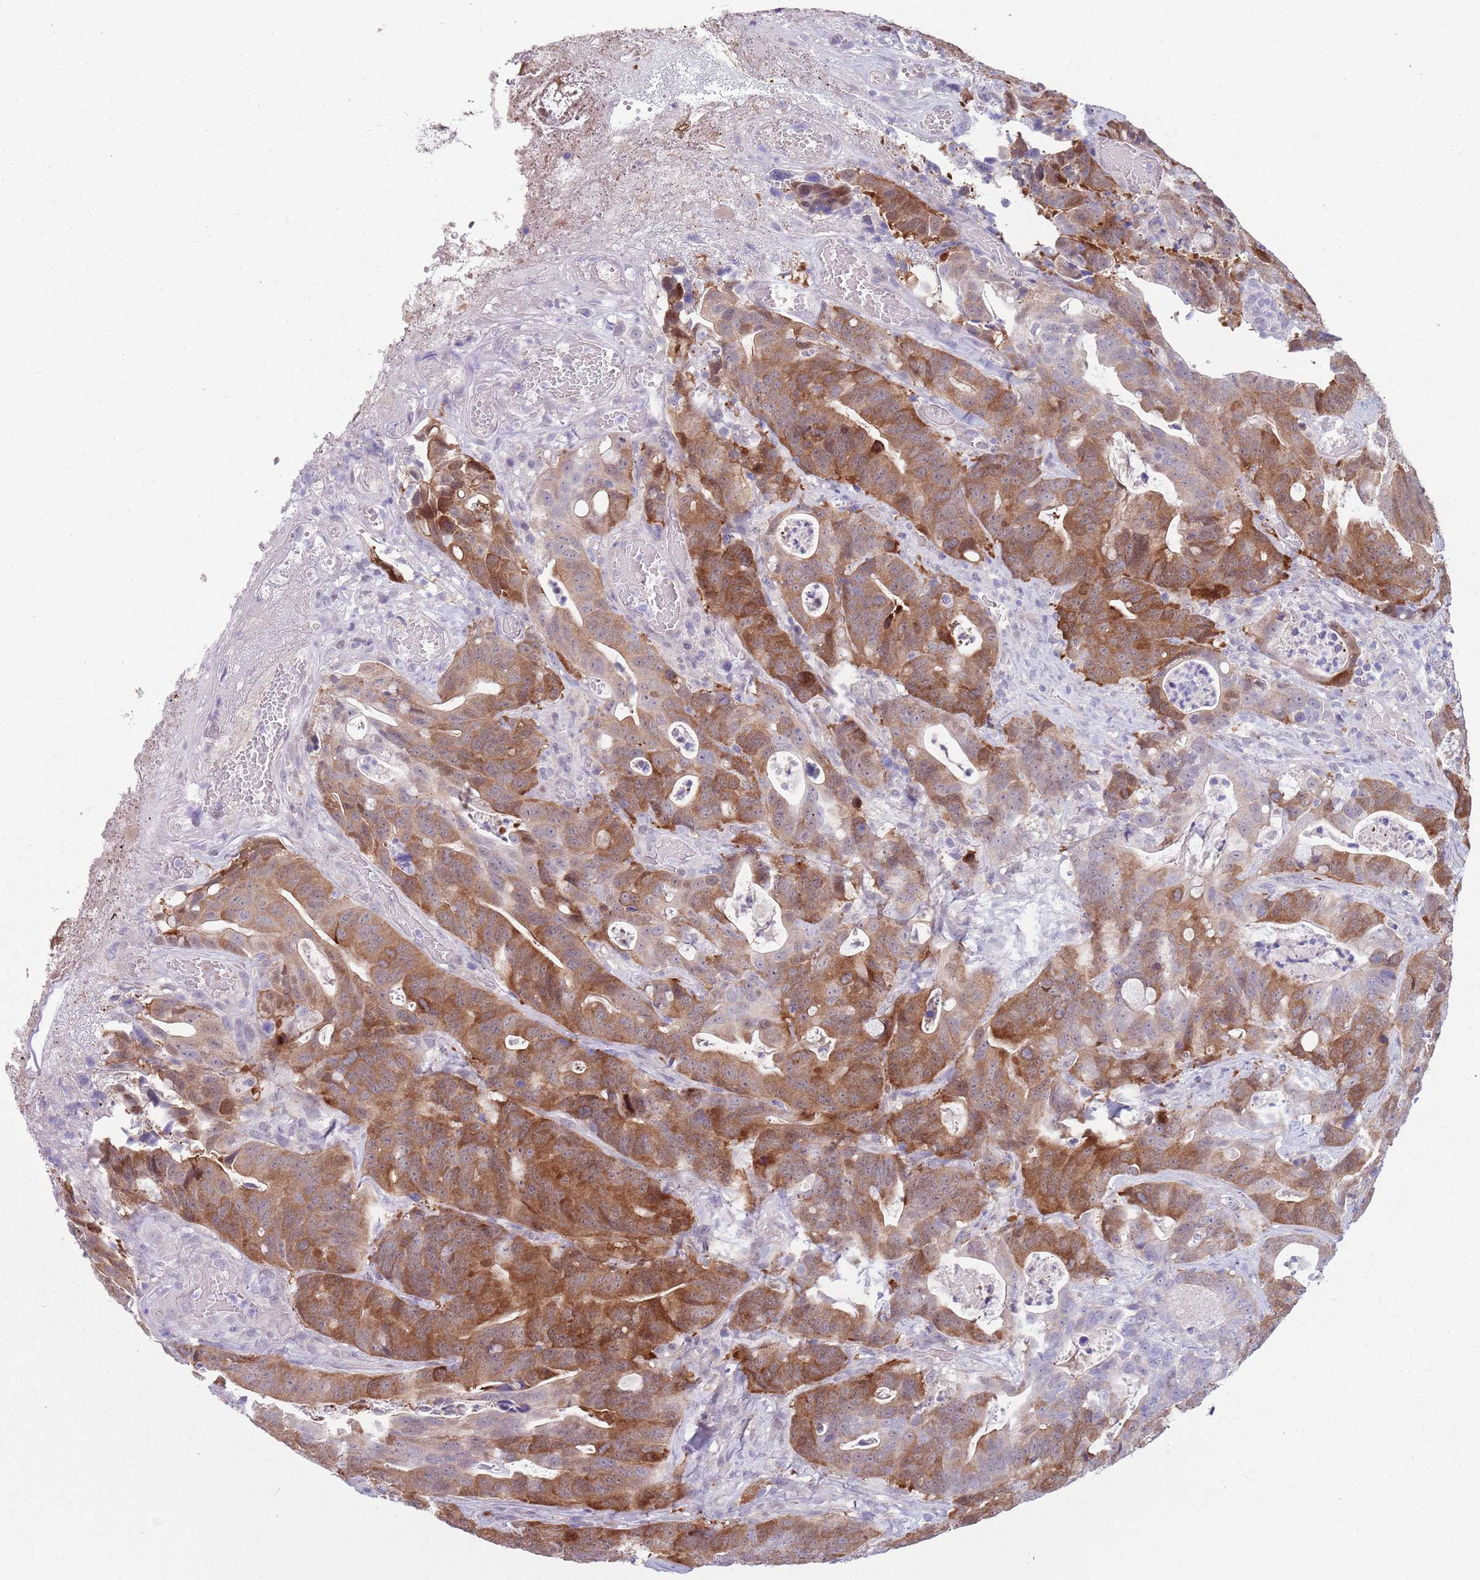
{"staining": {"intensity": "moderate", "quantity": ">75%", "location": "cytoplasmic/membranous,nuclear"}, "tissue": "colorectal cancer", "cell_type": "Tumor cells", "image_type": "cancer", "snomed": [{"axis": "morphology", "description": "Adenocarcinoma, NOS"}, {"axis": "topography", "description": "Colon"}], "caption": "High-power microscopy captured an IHC image of colorectal adenocarcinoma, revealing moderate cytoplasmic/membranous and nuclear positivity in approximately >75% of tumor cells. (DAB = brown stain, brightfield microscopy at high magnification).", "gene": "CLNS1A", "patient": {"sex": "female", "age": 82}}